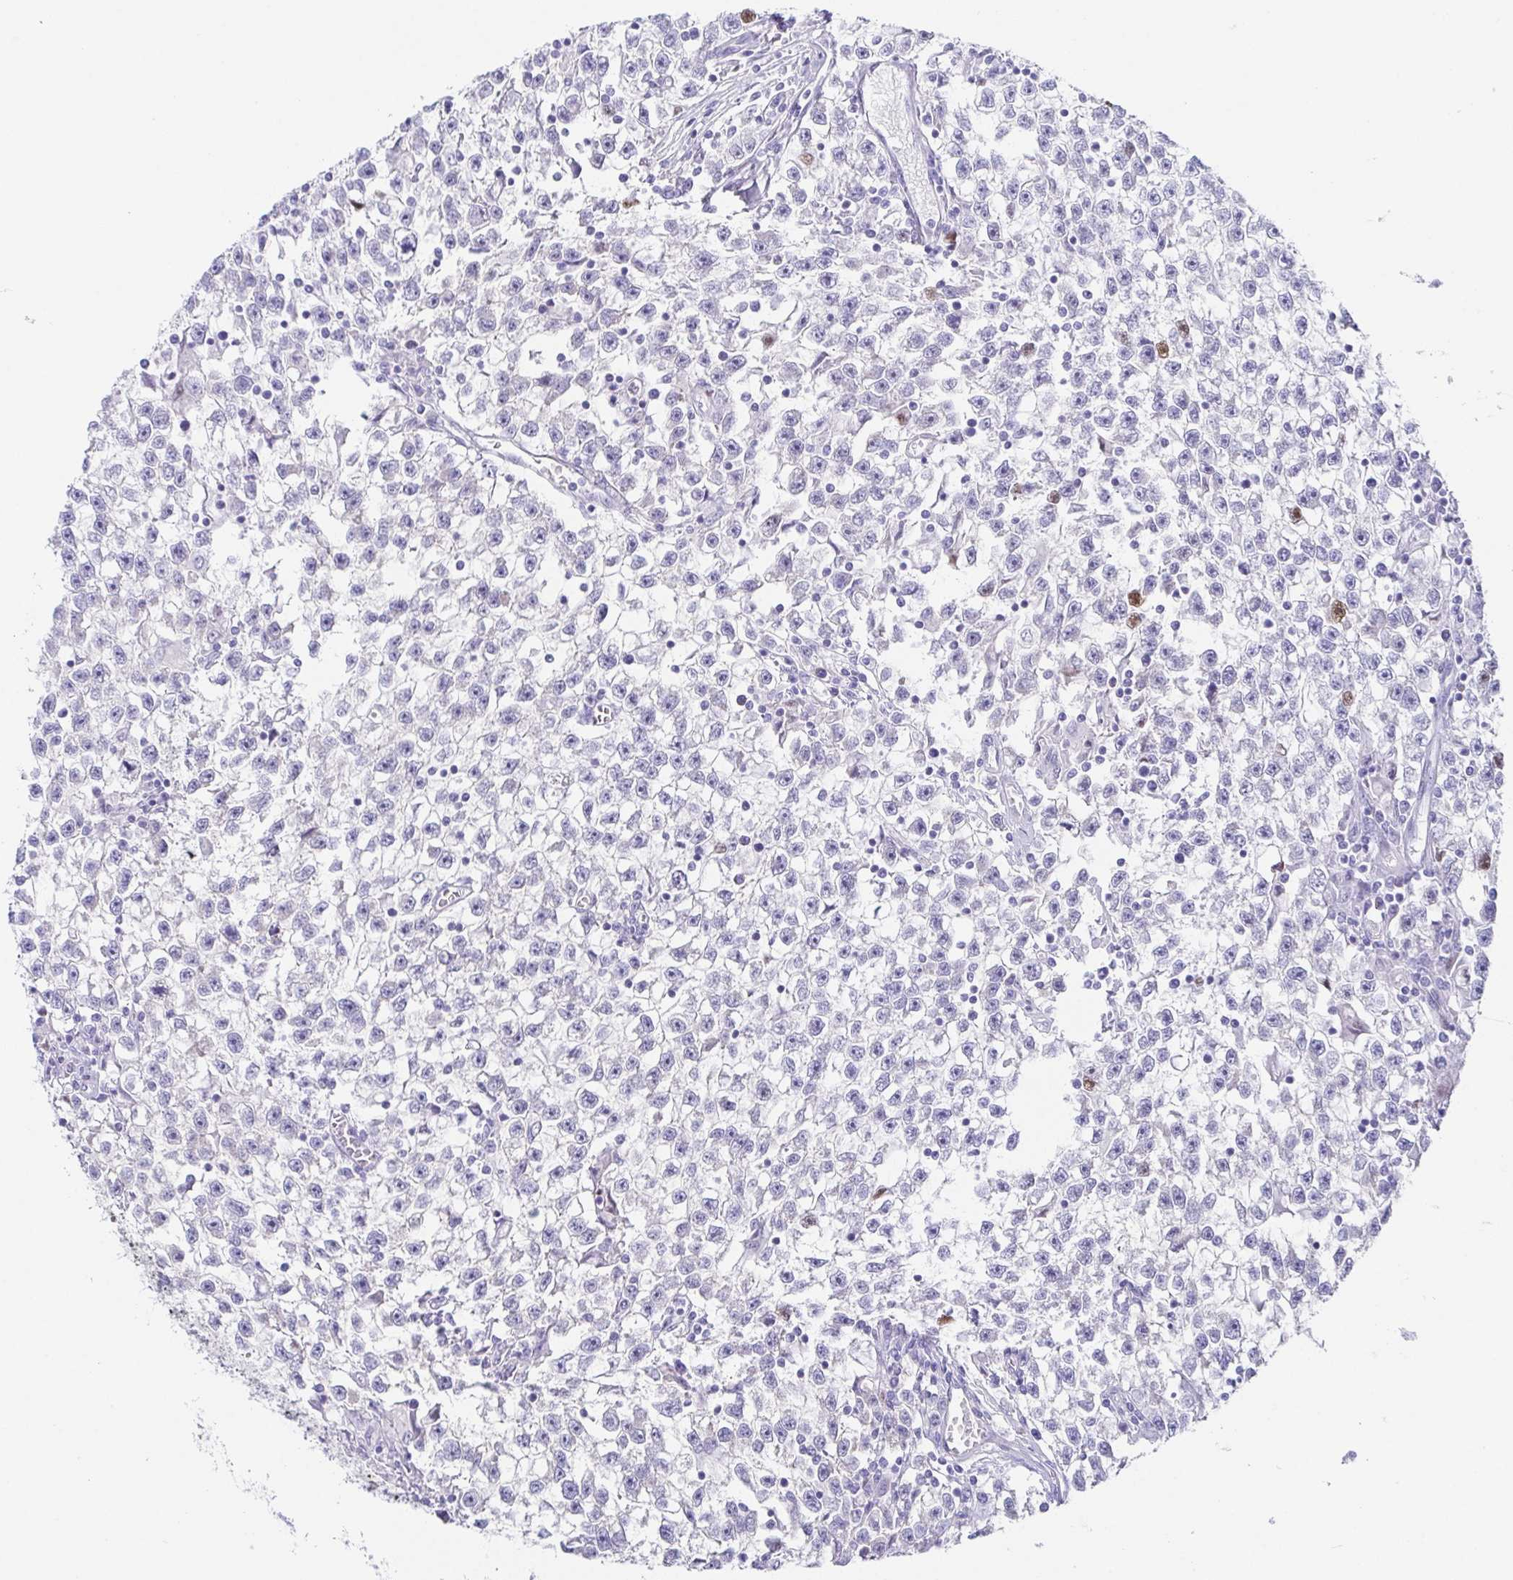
{"staining": {"intensity": "negative", "quantity": "none", "location": "none"}, "tissue": "testis cancer", "cell_type": "Tumor cells", "image_type": "cancer", "snomed": [{"axis": "morphology", "description": "Seminoma, NOS"}, {"axis": "topography", "description": "Testis"}], "caption": "Immunohistochemical staining of testis seminoma reveals no significant expression in tumor cells.", "gene": "HTR2A", "patient": {"sex": "male", "age": 31}}